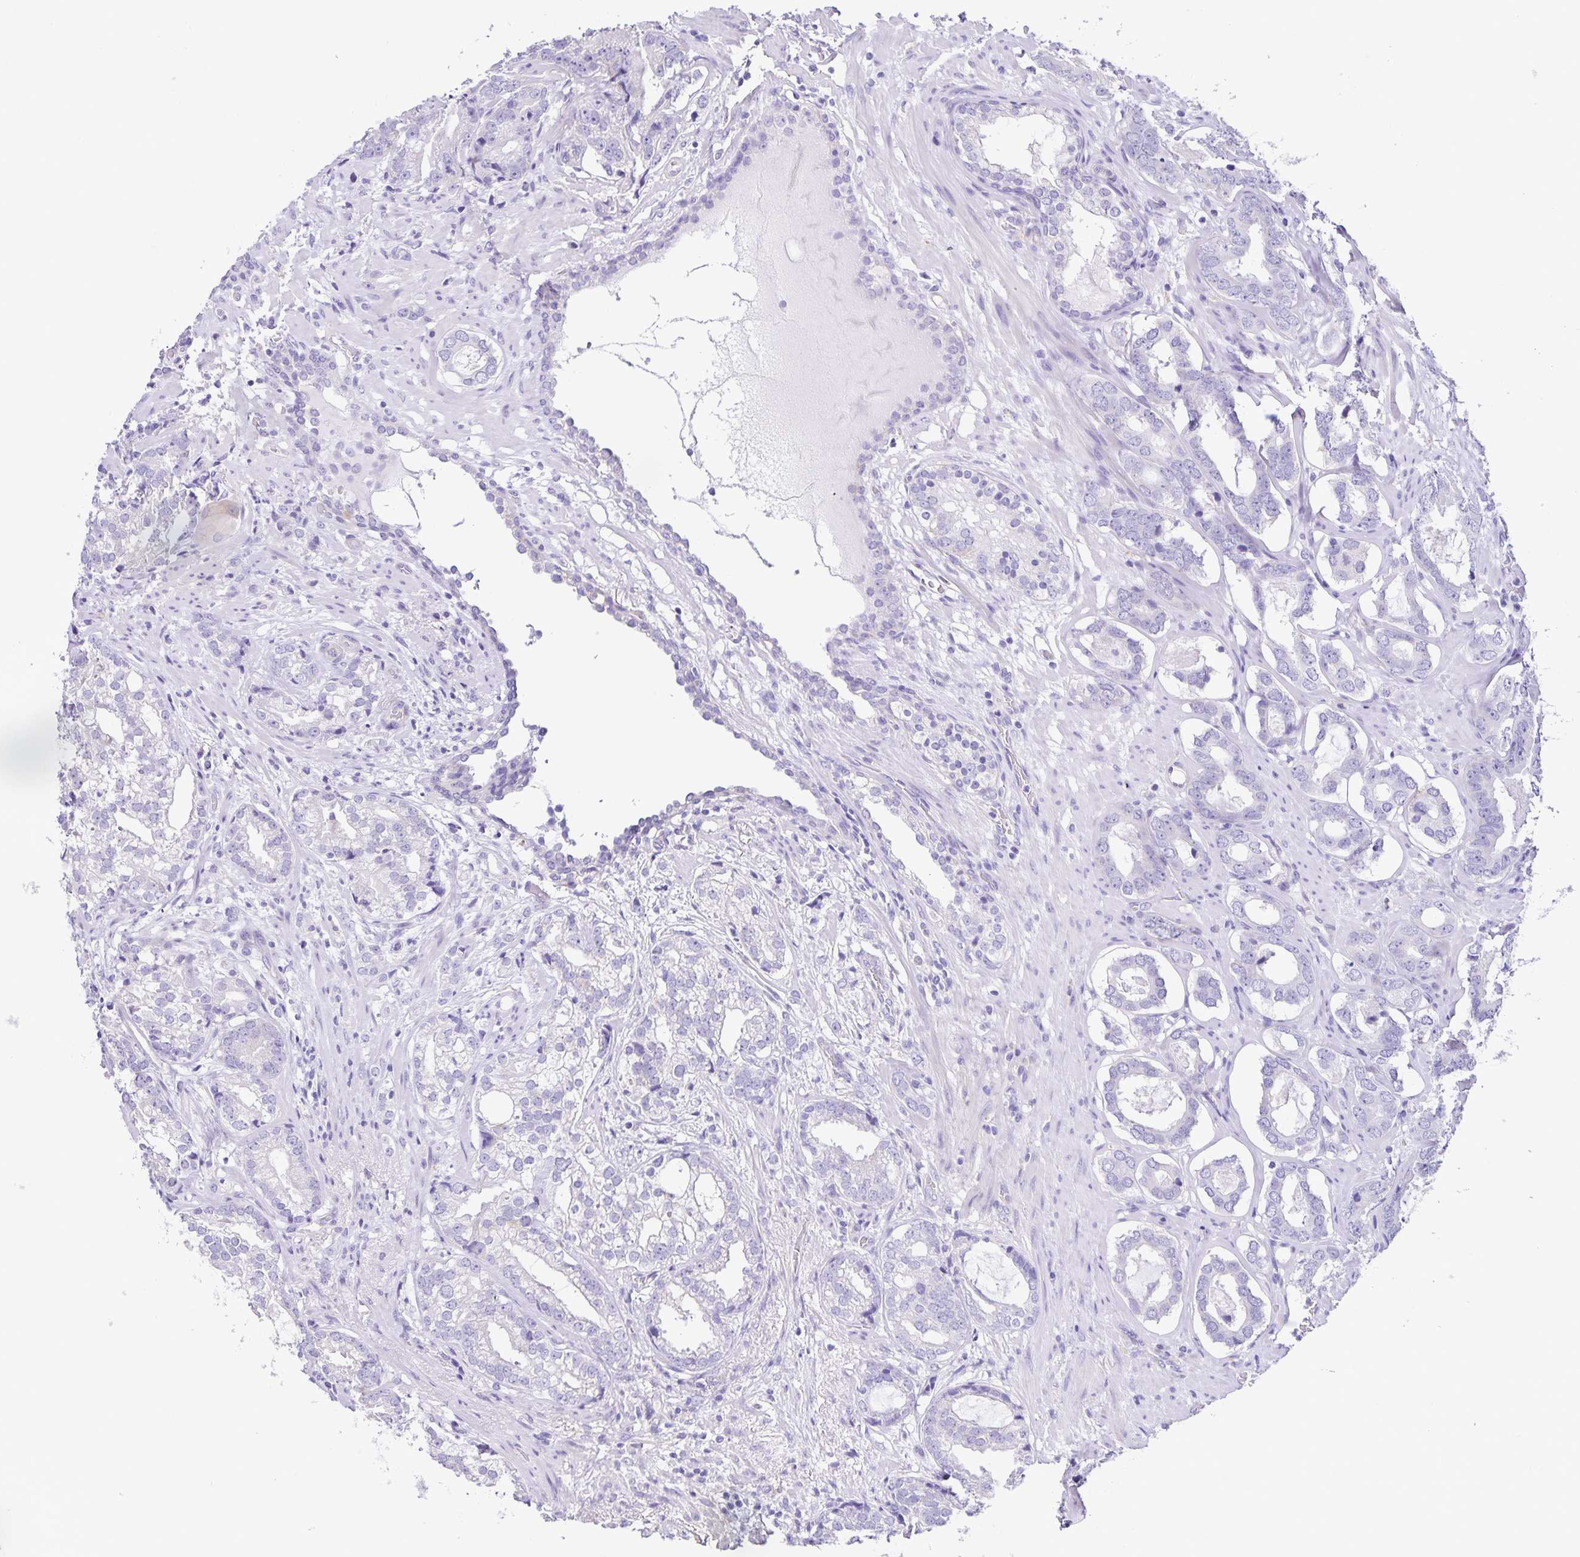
{"staining": {"intensity": "negative", "quantity": "none", "location": "none"}, "tissue": "prostate cancer", "cell_type": "Tumor cells", "image_type": "cancer", "snomed": [{"axis": "morphology", "description": "Adenocarcinoma, High grade"}, {"axis": "topography", "description": "Prostate"}], "caption": "The micrograph displays no significant staining in tumor cells of prostate adenocarcinoma (high-grade).", "gene": "BOLL", "patient": {"sex": "male", "age": 75}}